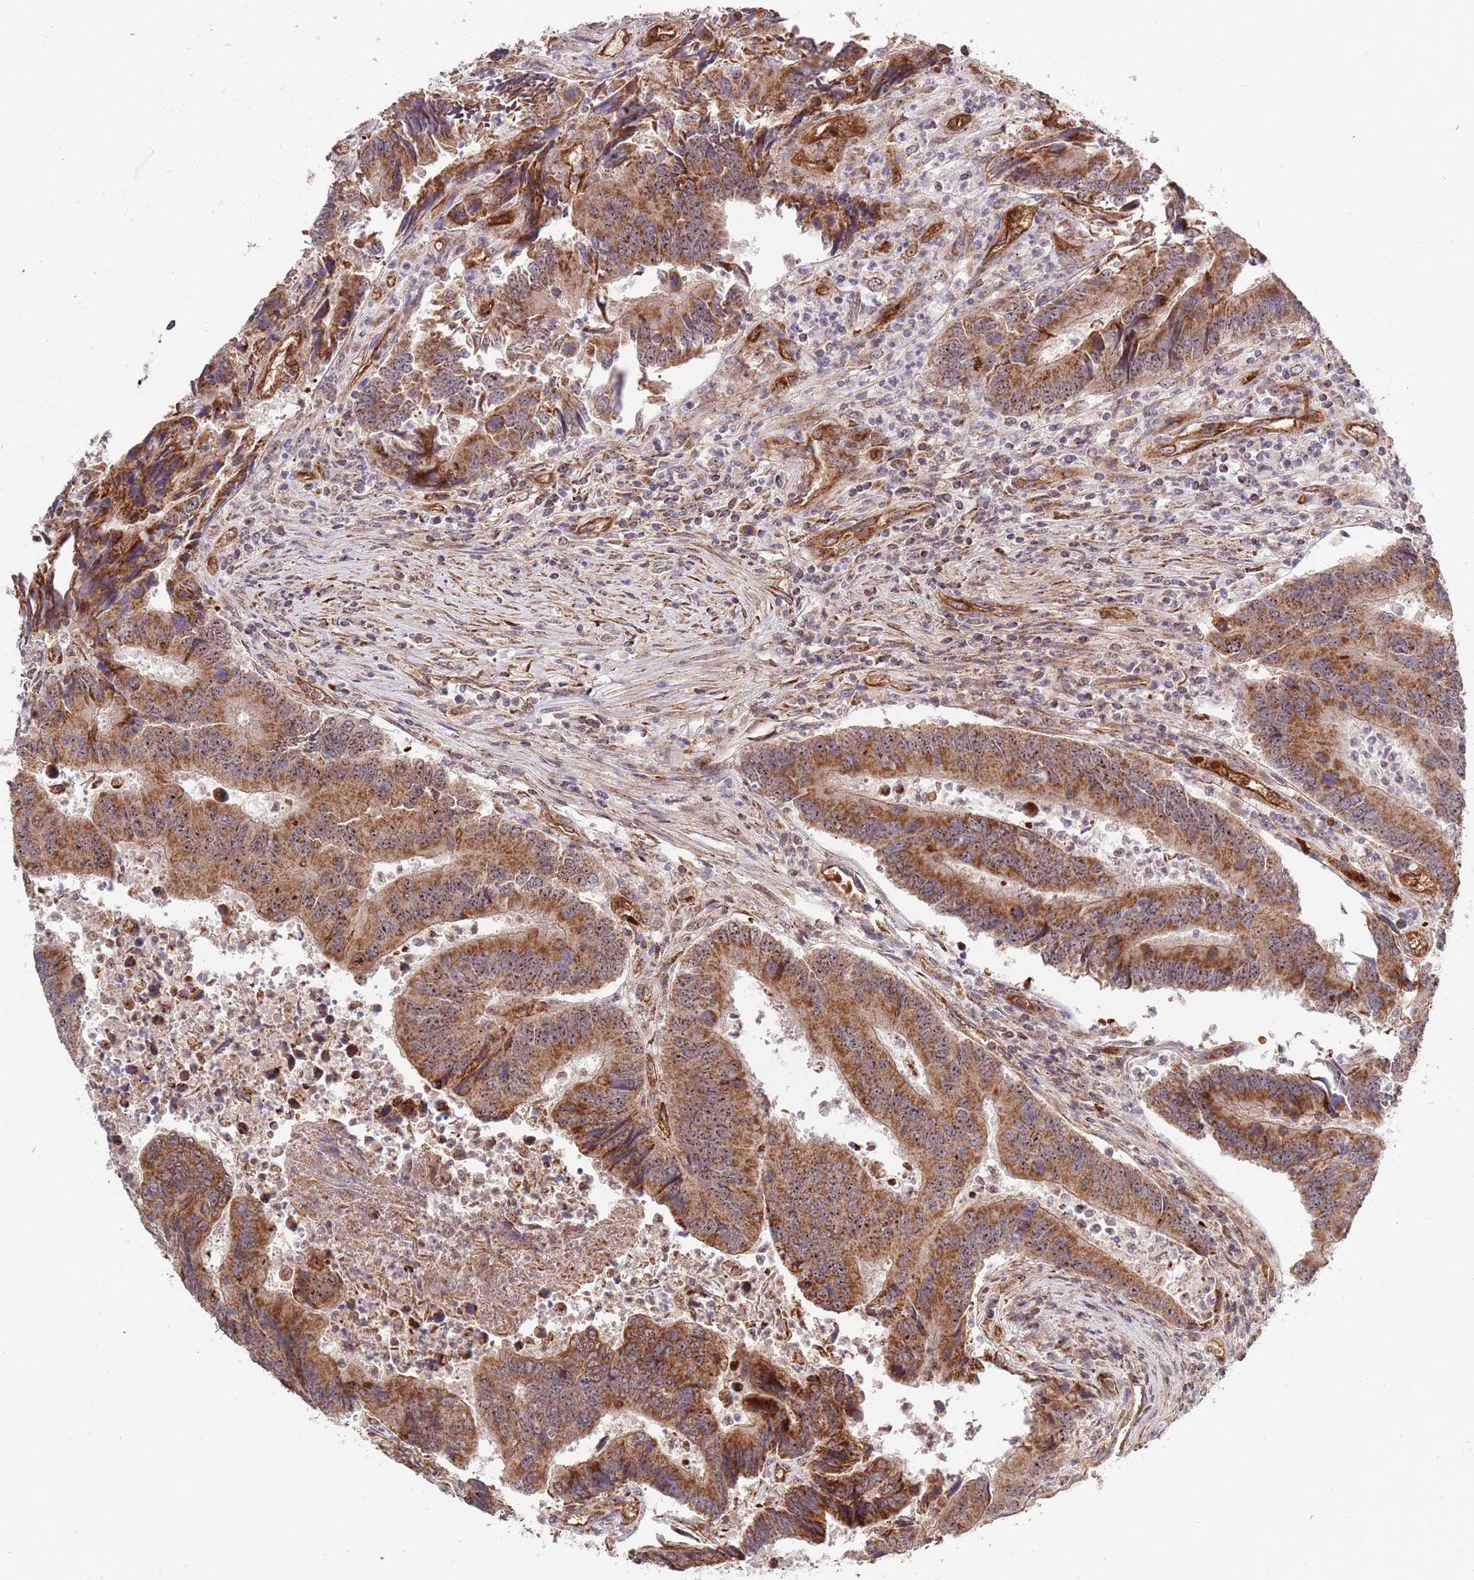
{"staining": {"intensity": "moderate", "quantity": ">75%", "location": "cytoplasmic/membranous"}, "tissue": "colorectal cancer", "cell_type": "Tumor cells", "image_type": "cancer", "snomed": [{"axis": "morphology", "description": "Adenocarcinoma, NOS"}, {"axis": "topography", "description": "Colon"}], "caption": "Immunohistochemical staining of colorectal adenocarcinoma displays moderate cytoplasmic/membranous protein expression in approximately >75% of tumor cells. (DAB (3,3'-diaminobenzidine) IHC with brightfield microscopy, high magnification).", "gene": "DCHS1", "patient": {"sex": "female", "age": 67}}